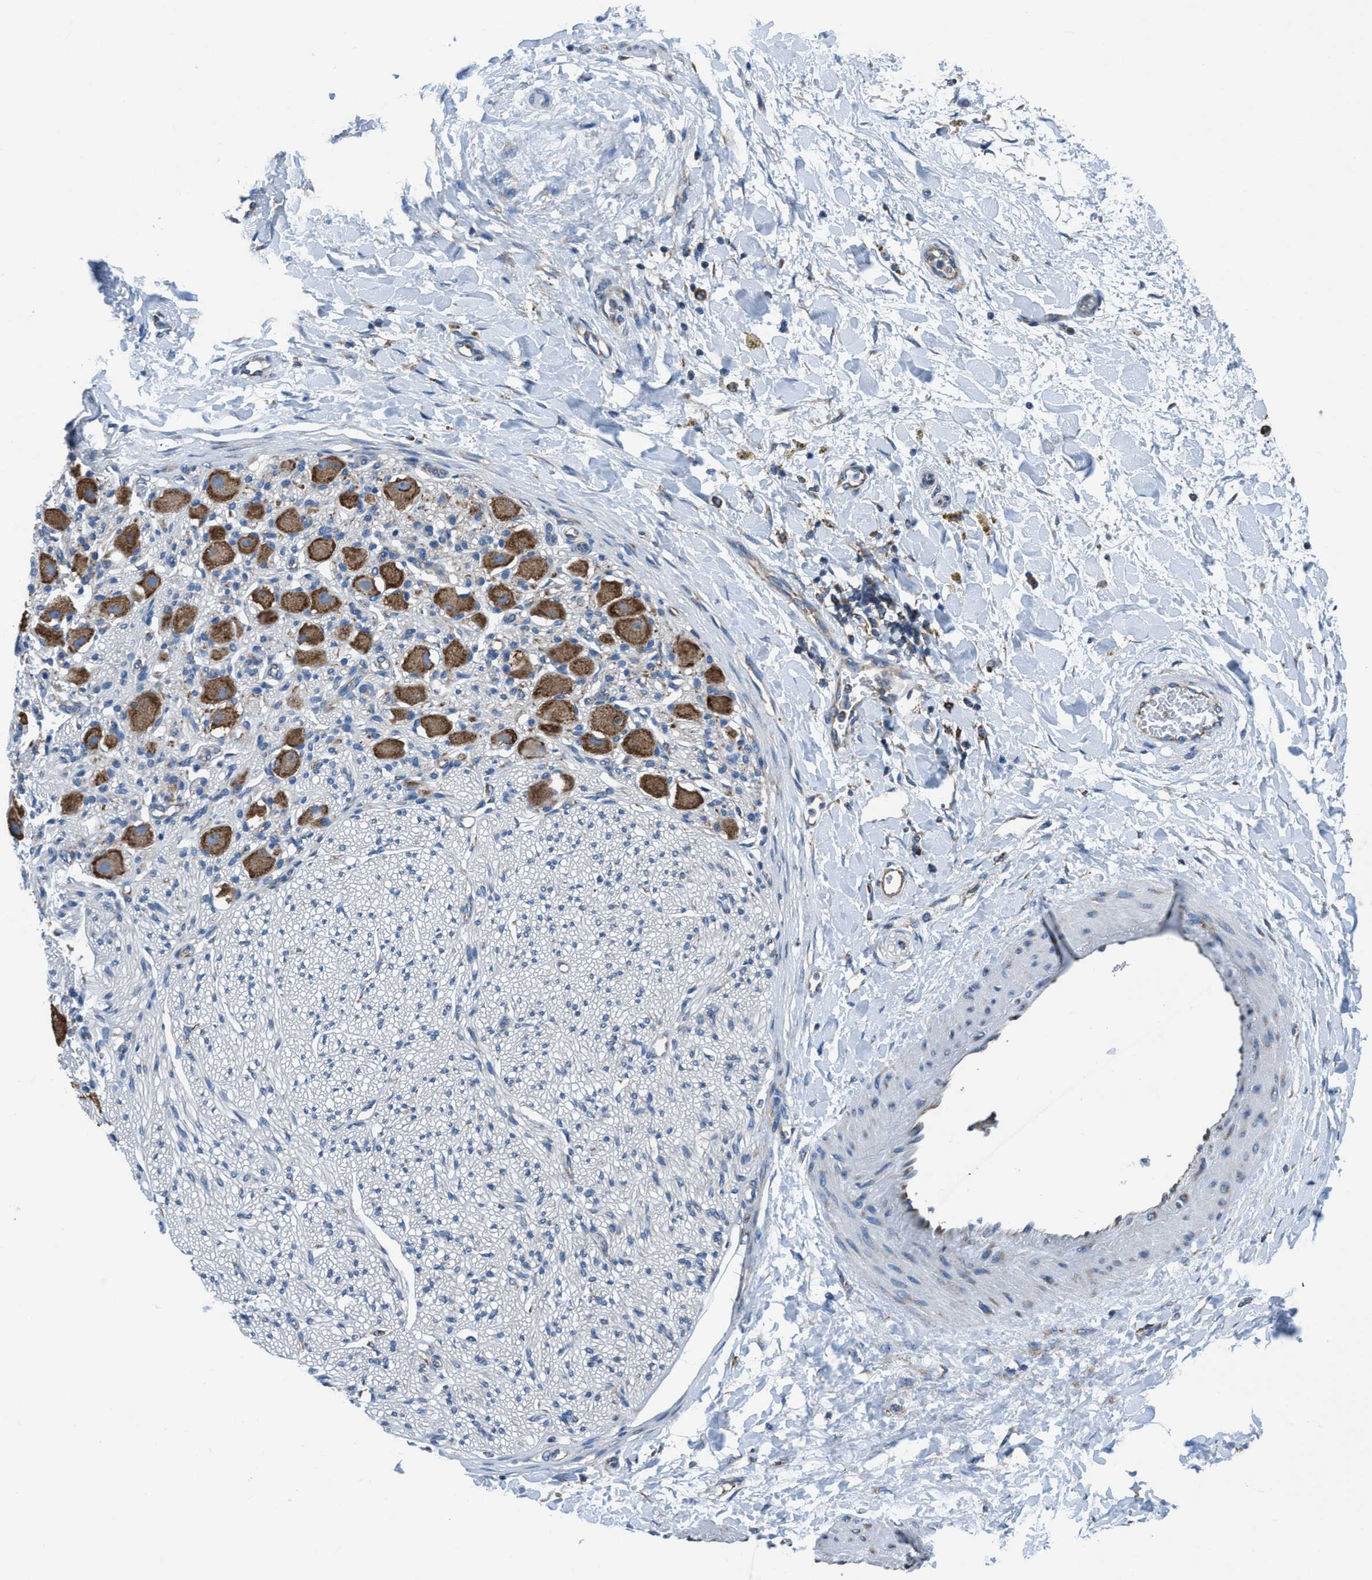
{"staining": {"intensity": "negative", "quantity": "none", "location": "none"}, "tissue": "adipose tissue", "cell_type": "Adipocytes", "image_type": "normal", "snomed": [{"axis": "morphology", "description": "Normal tissue, NOS"}, {"axis": "topography", "description": "Kidney"}, {"axis": "topography", "description": "Peripheral nerve tissue"}], "caption": "This is an immunohistochemistry (IHC) histopathology image of unremarkable human adipose tissue. There is no positivity in adipocytes.", "gene": "NMT1", "patient": {"sex": "male", "age": 7}}